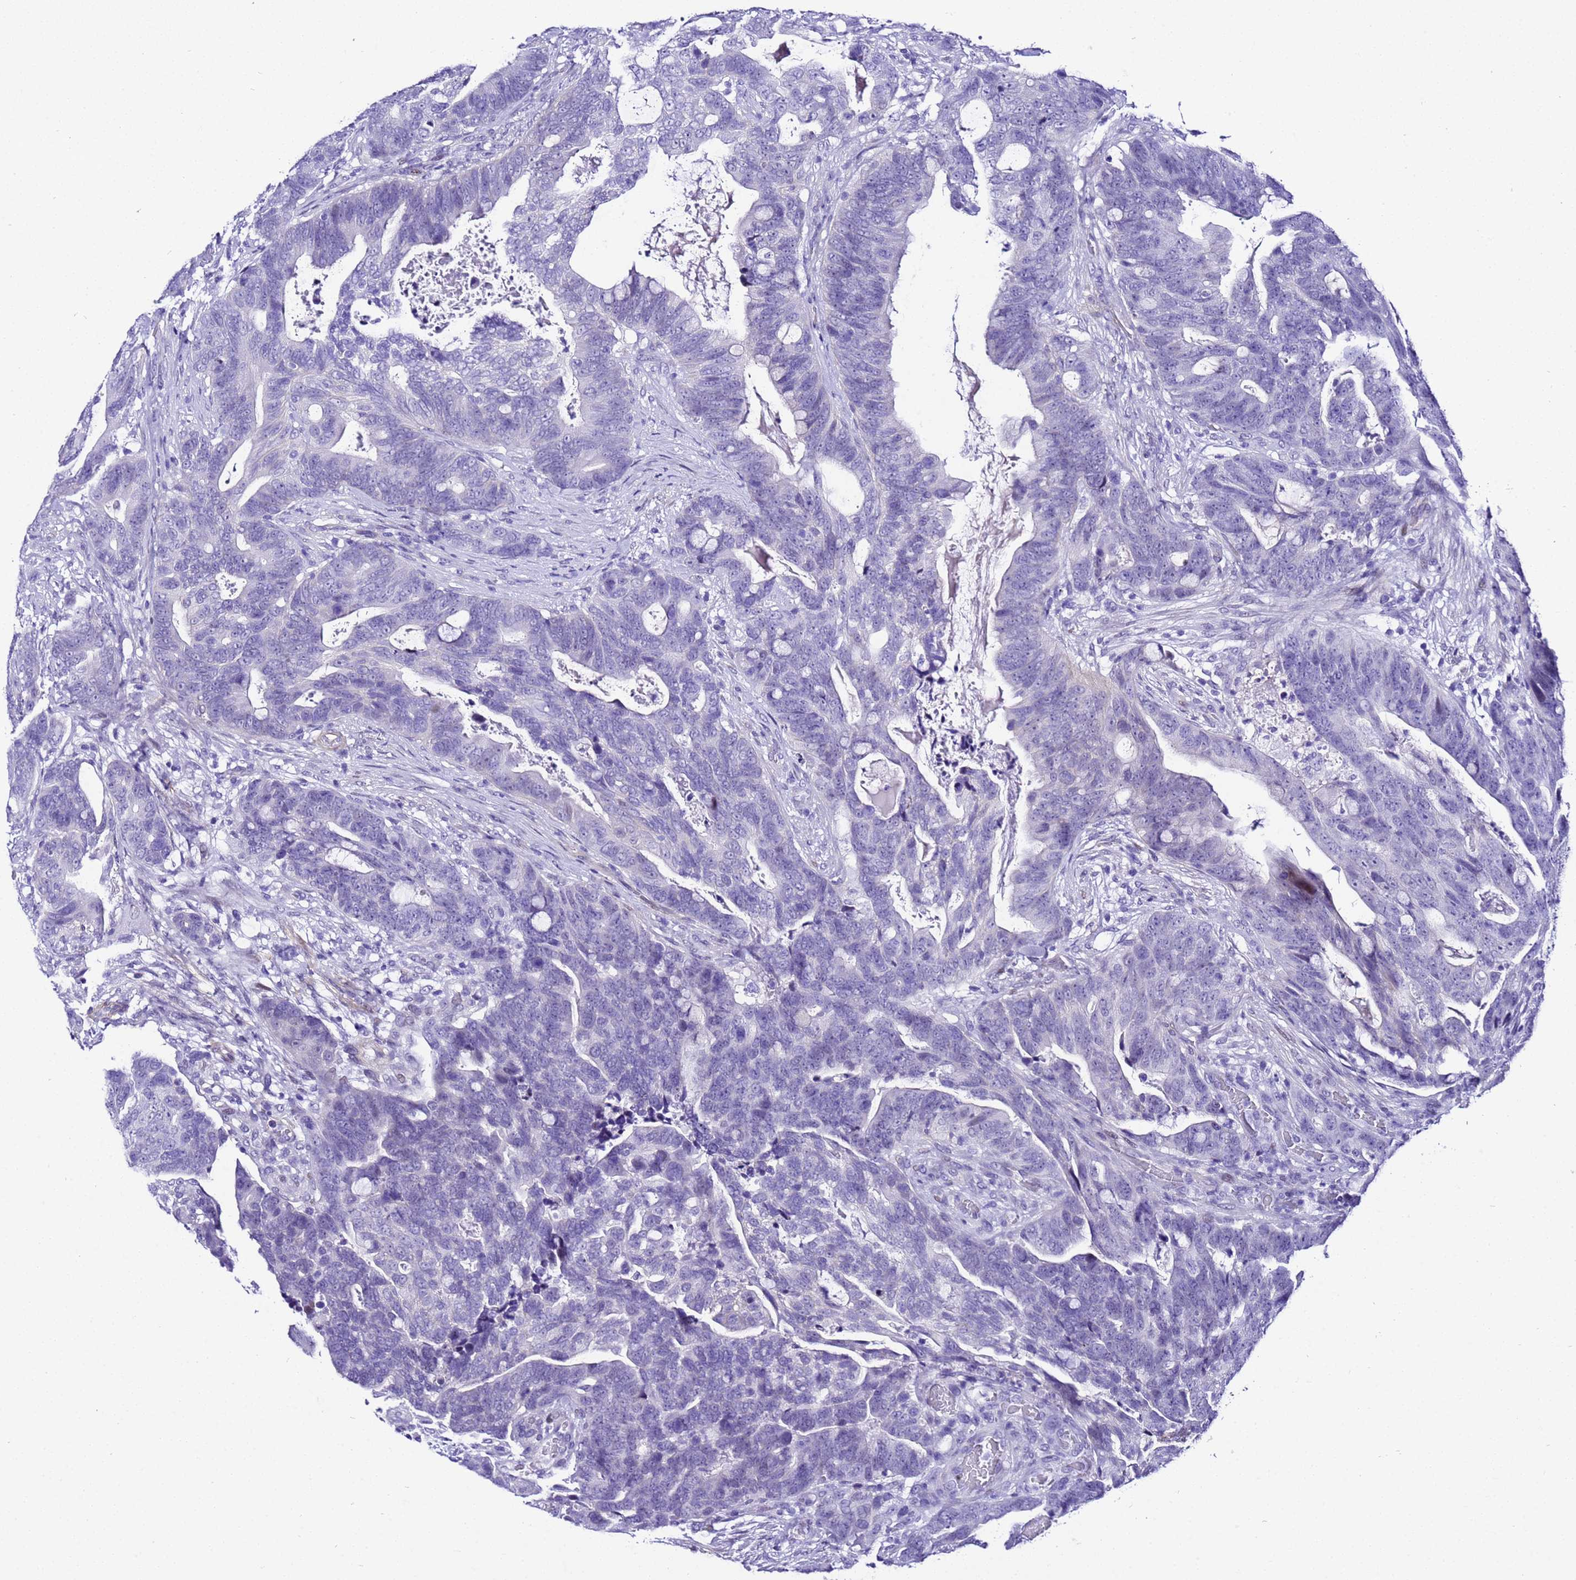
{"staining": {"intensity": "negative", "quantity": "none", "location": "none"}, "tissue": "colorectal cancer", "cell_type": "Tumor cells", "image_type": "cancer", "snomed": [{"axis": "morphology", "description": "Adenocarcinoma, NOS"}, {"axis": "topography", "description": "Colon"}], "caption": "Immunohistochemistry photomicrograph of colorectal adenocarcinoma stained for a protein (brown), which displays no expression in tumor cells. (DAB (3,3'-diaminobenzidine) immunohistochemistry (IHC) with hematoxylin counter stain).", "gene": "ZNF417", "patient": {"sex": "female", "age": 82}}